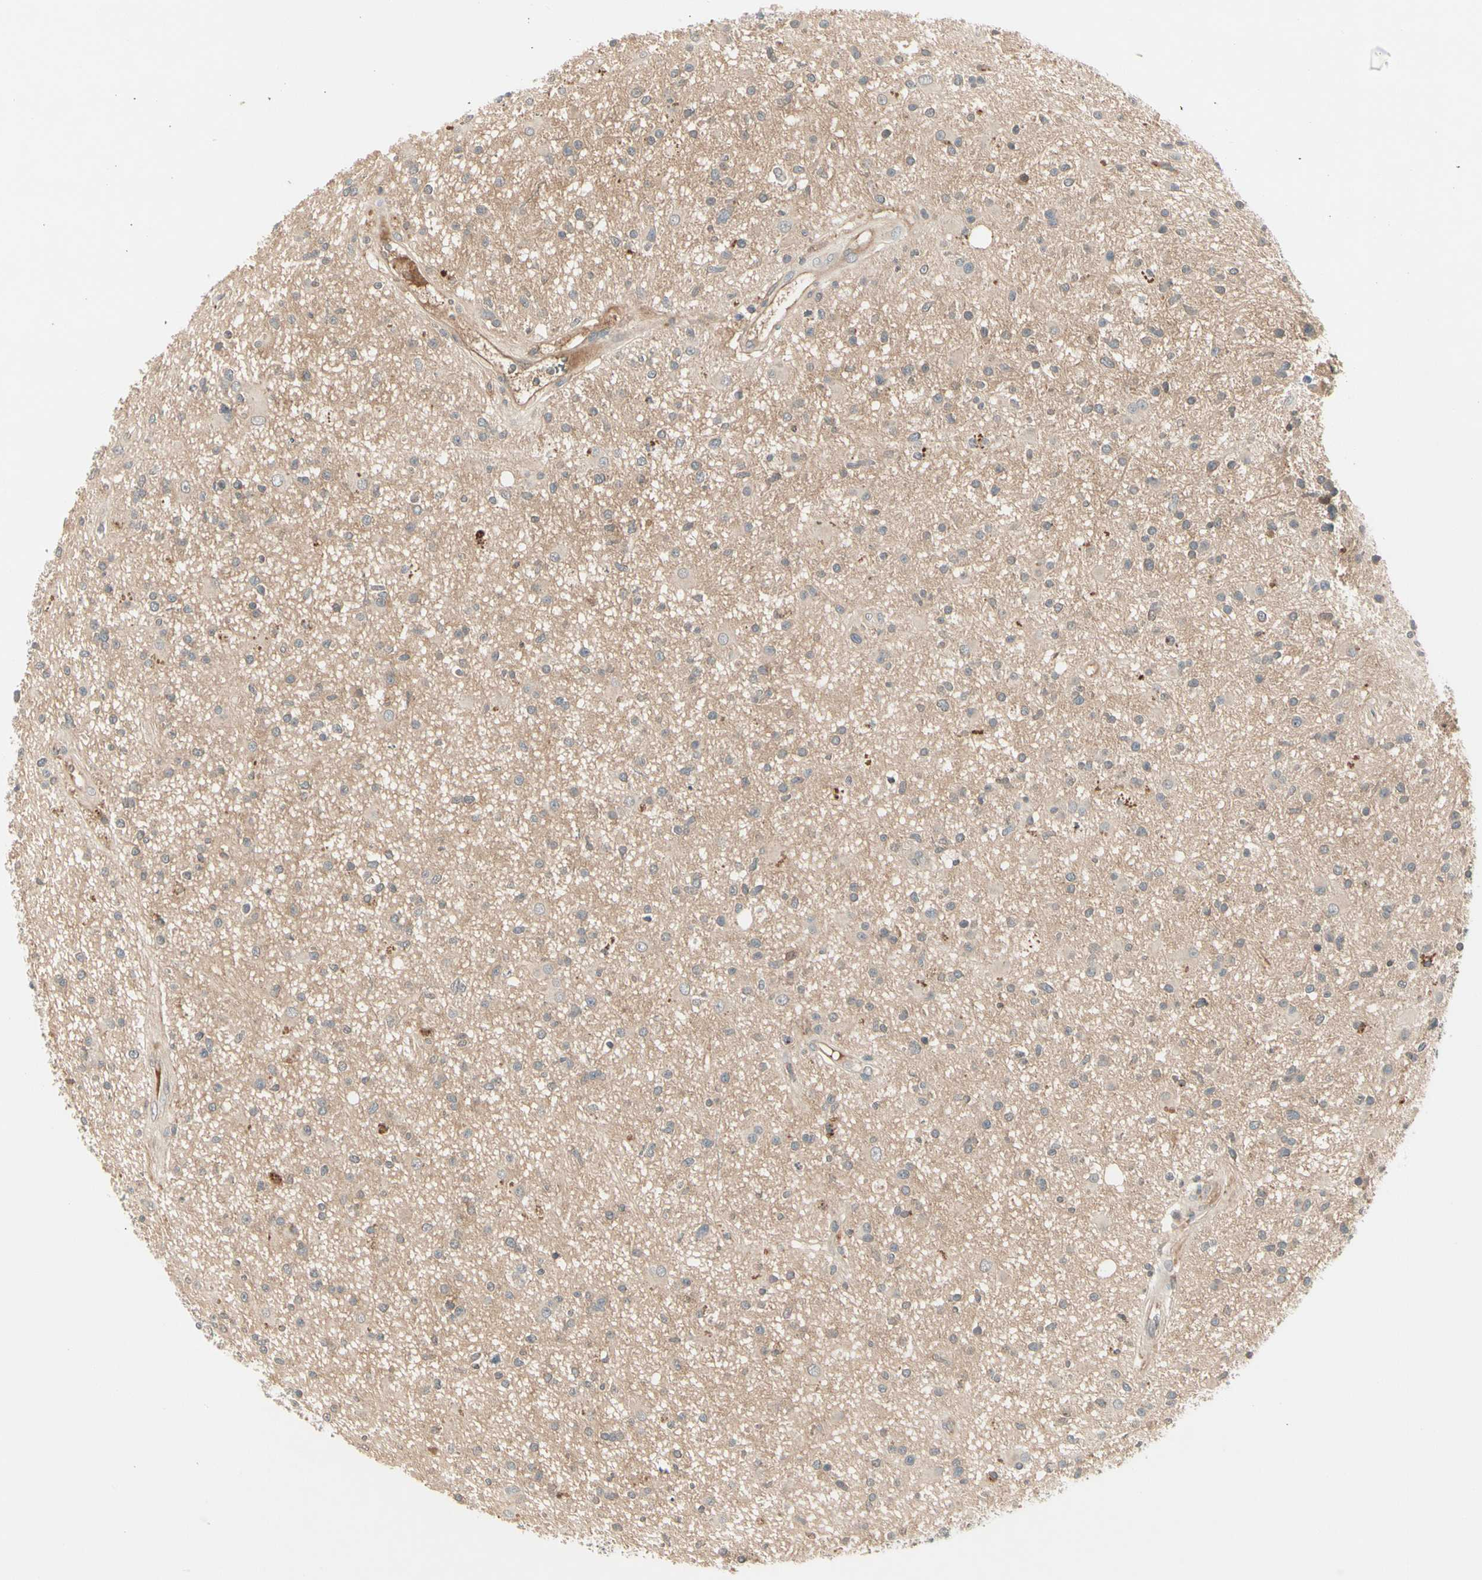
{"staining": {"intensity": "negative", "quantity": "none", "location": "none"}, "tissue": "glioma", "cell_type": "Tumor cells", "image_type": "cancer", "snomed": [{"axis": "morphology", "description": "Glioma, malignant, High grade"}, {"axis": "topography", "description": "Brain"}], "caption": "A photomicrograph of human glioma is negative for staining in tumor cells. (Stains: DAB (3,3'-diaminobenzidine) immunohistochemistry (IHC) with hematoxylin counter stain, Microscopy: brightfield microscopy at high magnification).", "gene": "CCL4", "patient": {"sex": "male", "age": 33}}